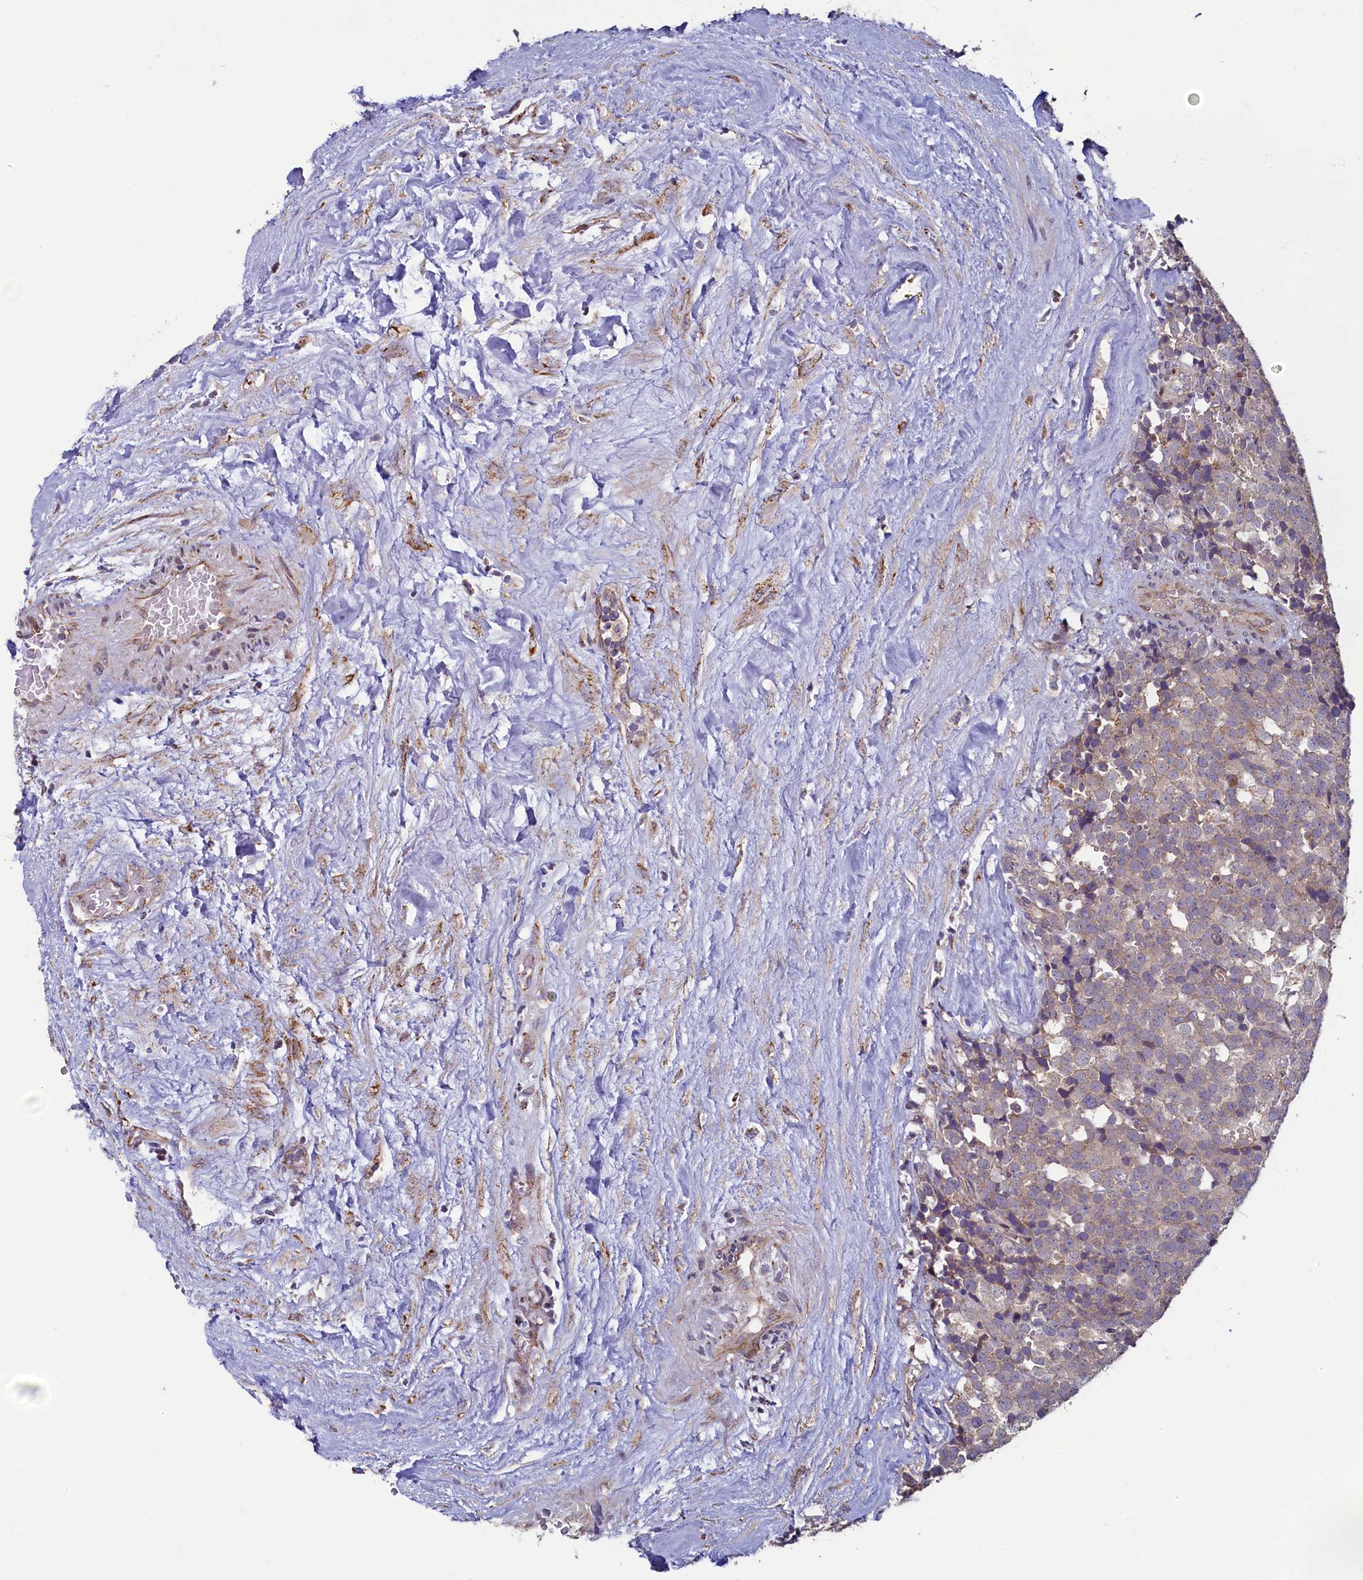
{"staining": {"intensity": "weak", "quantity": "25%-75%", "location": "cytoplasmic/membranous"}, "tissue": "testis cancer", "cell_type": "Tumor cells", "image_type": "cancer", "snomed": [{"axis": "morphology", "description": "Seminoma, NOS"}, {"axis": "topography", "description": "Testis"}], "caption": "Testis cancer stained for a protein shows weak cytoplasmic/membranous positivity in tumor cells.", "gene": "SPATA2L", "patient": {"sex": "male", "age": 71}}